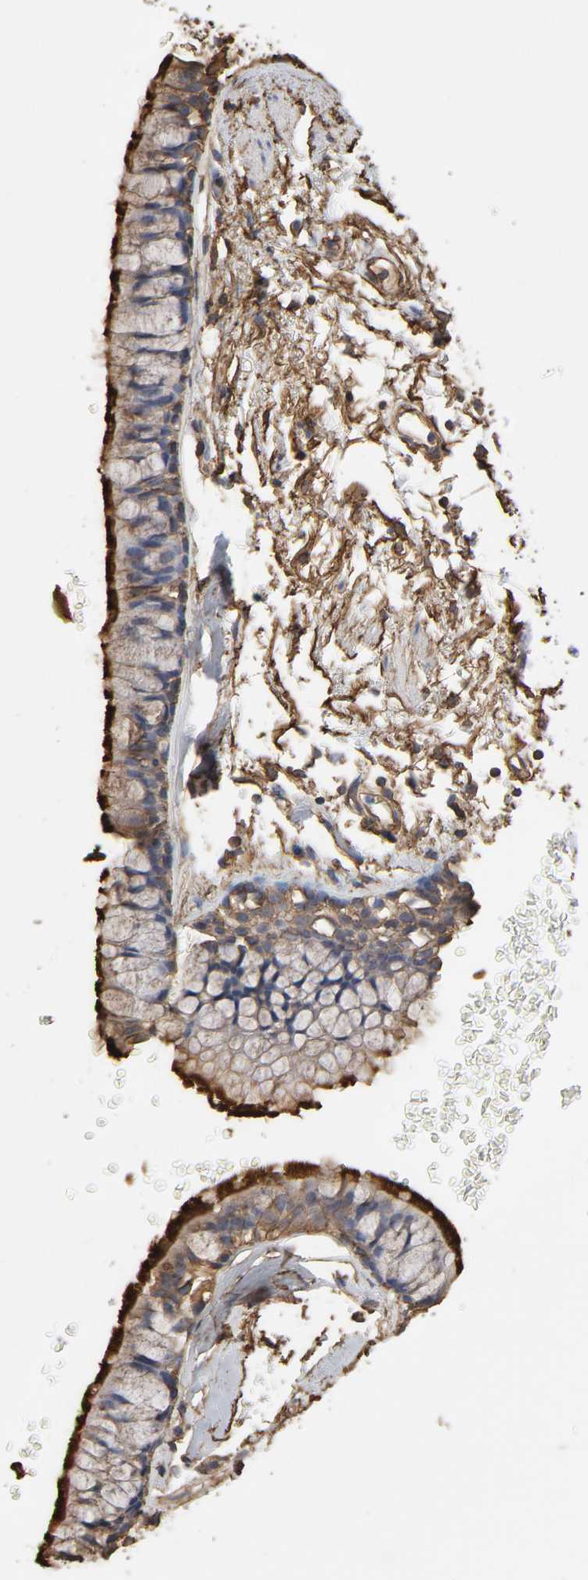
{"staining": {"intensity": "strong", "quantity": ">75%", "location": "cytoplasmic/membranous"}, "tissue": "bronchus", "cell_type": "Respiratory epithelial cells", "image_type": "normal", "snomed": [{"axis": "morphology", "description": "Normal tissue, NOS"}, {"axis": "topography", "description": "Bronchus"}], "caption": "High-power microscopy captured an IHC image of normal bronchus, revealing strong cytoplasmic/membranous expression in approximately >75% of respiratory epithelial cells. (DAB IHC, brown staining for protein, blue staining for nuclei).", "gene": "ANXA2", "patient": {"sex": "female", "age": 73}}